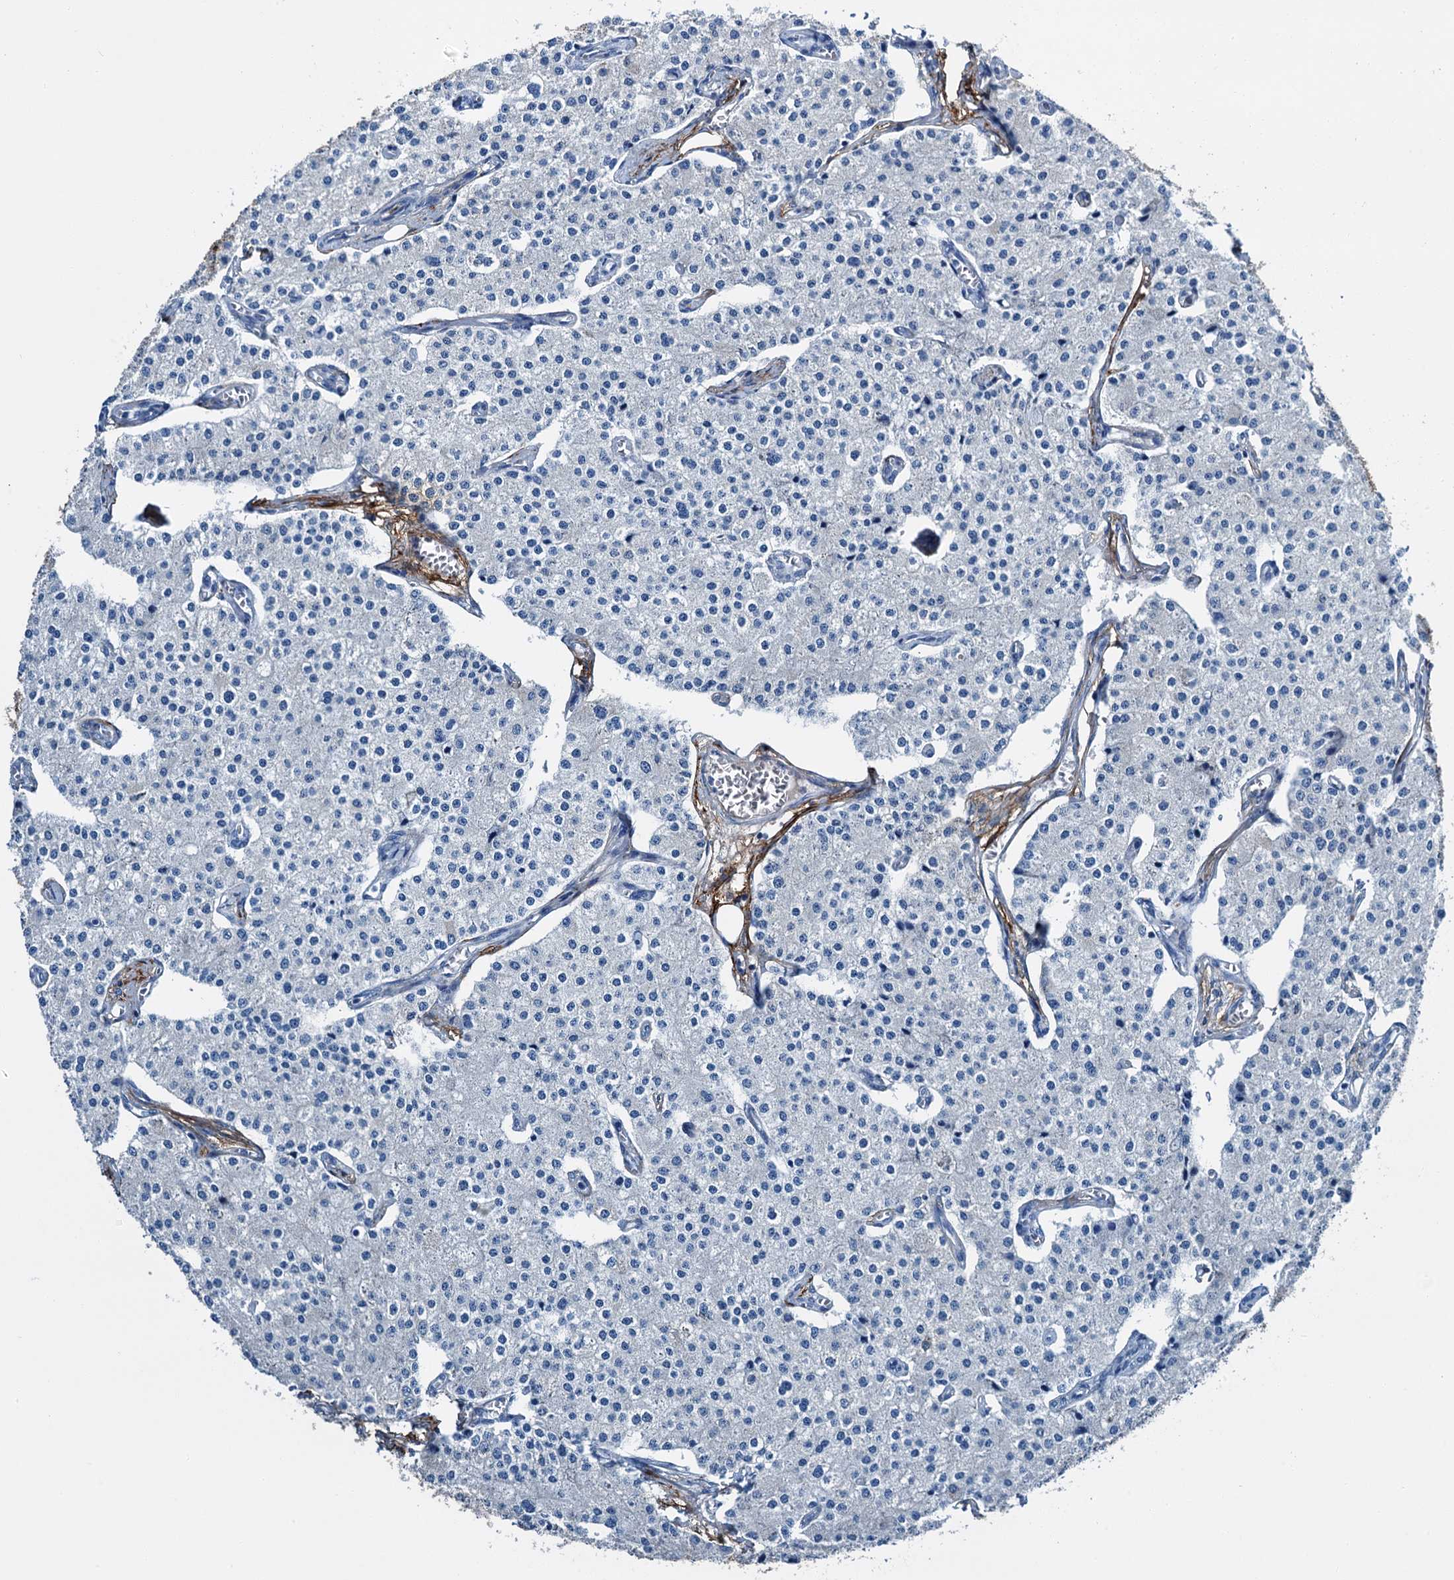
{"staining": {"intensity": "negative", "quantity": "none", "location": "none"}, "tissue": "carcinoid", "cell_type": "Tumor cells", "image_type": "cancer", "snomed": [{"axis": "morphology", "description": "Carcinoid, malignant, NOS"}, {"axis": "topography", "description": "Colon"}], "caption": "This histopathology image is of malignant carcinoid stained with immunohistochemistry to label a protein in brown with the nuclei are counter-stained blue. There is no expression in tumor cells.", "gene": "C1QTNF4", "patient": {"sex": "female", "age": 52}}